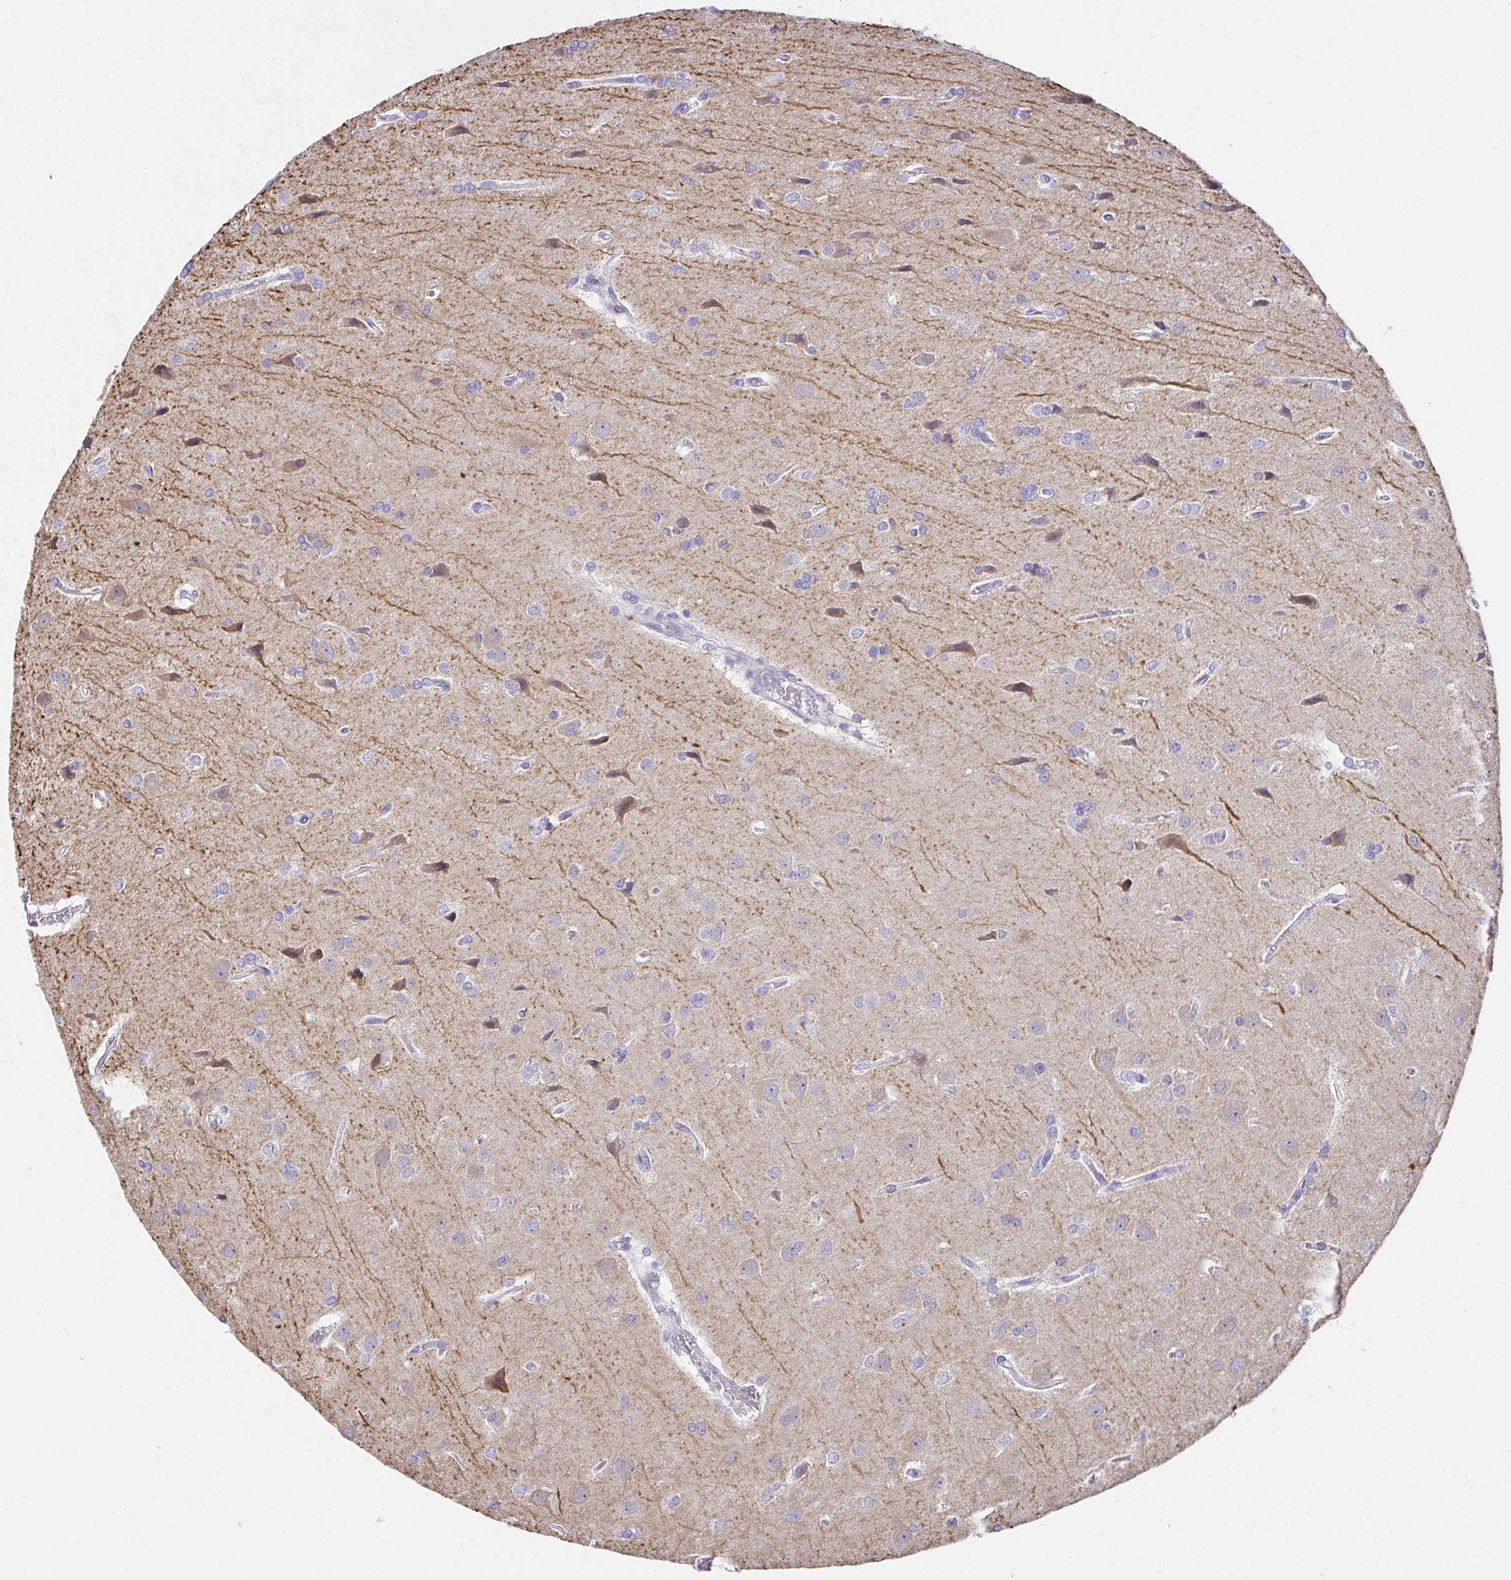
{"staining": {"intensity": "negative", "quantity": "none", "location": "none"}, "tissue": "glioma", "cell_type": "Tumor cells", "image_type": "cancer", "snomed": [{"axis": "morphology", "description": "Glioma, malignant, High grade"}, {"axis": "topography", "description": "Brain"}], "caption": "A photomicrograph of human malignant glioma (high-grade) is negative for staining in tumor cells.", "gene": "VGLL1", "patient": {"sex": "female", "age": 70}}